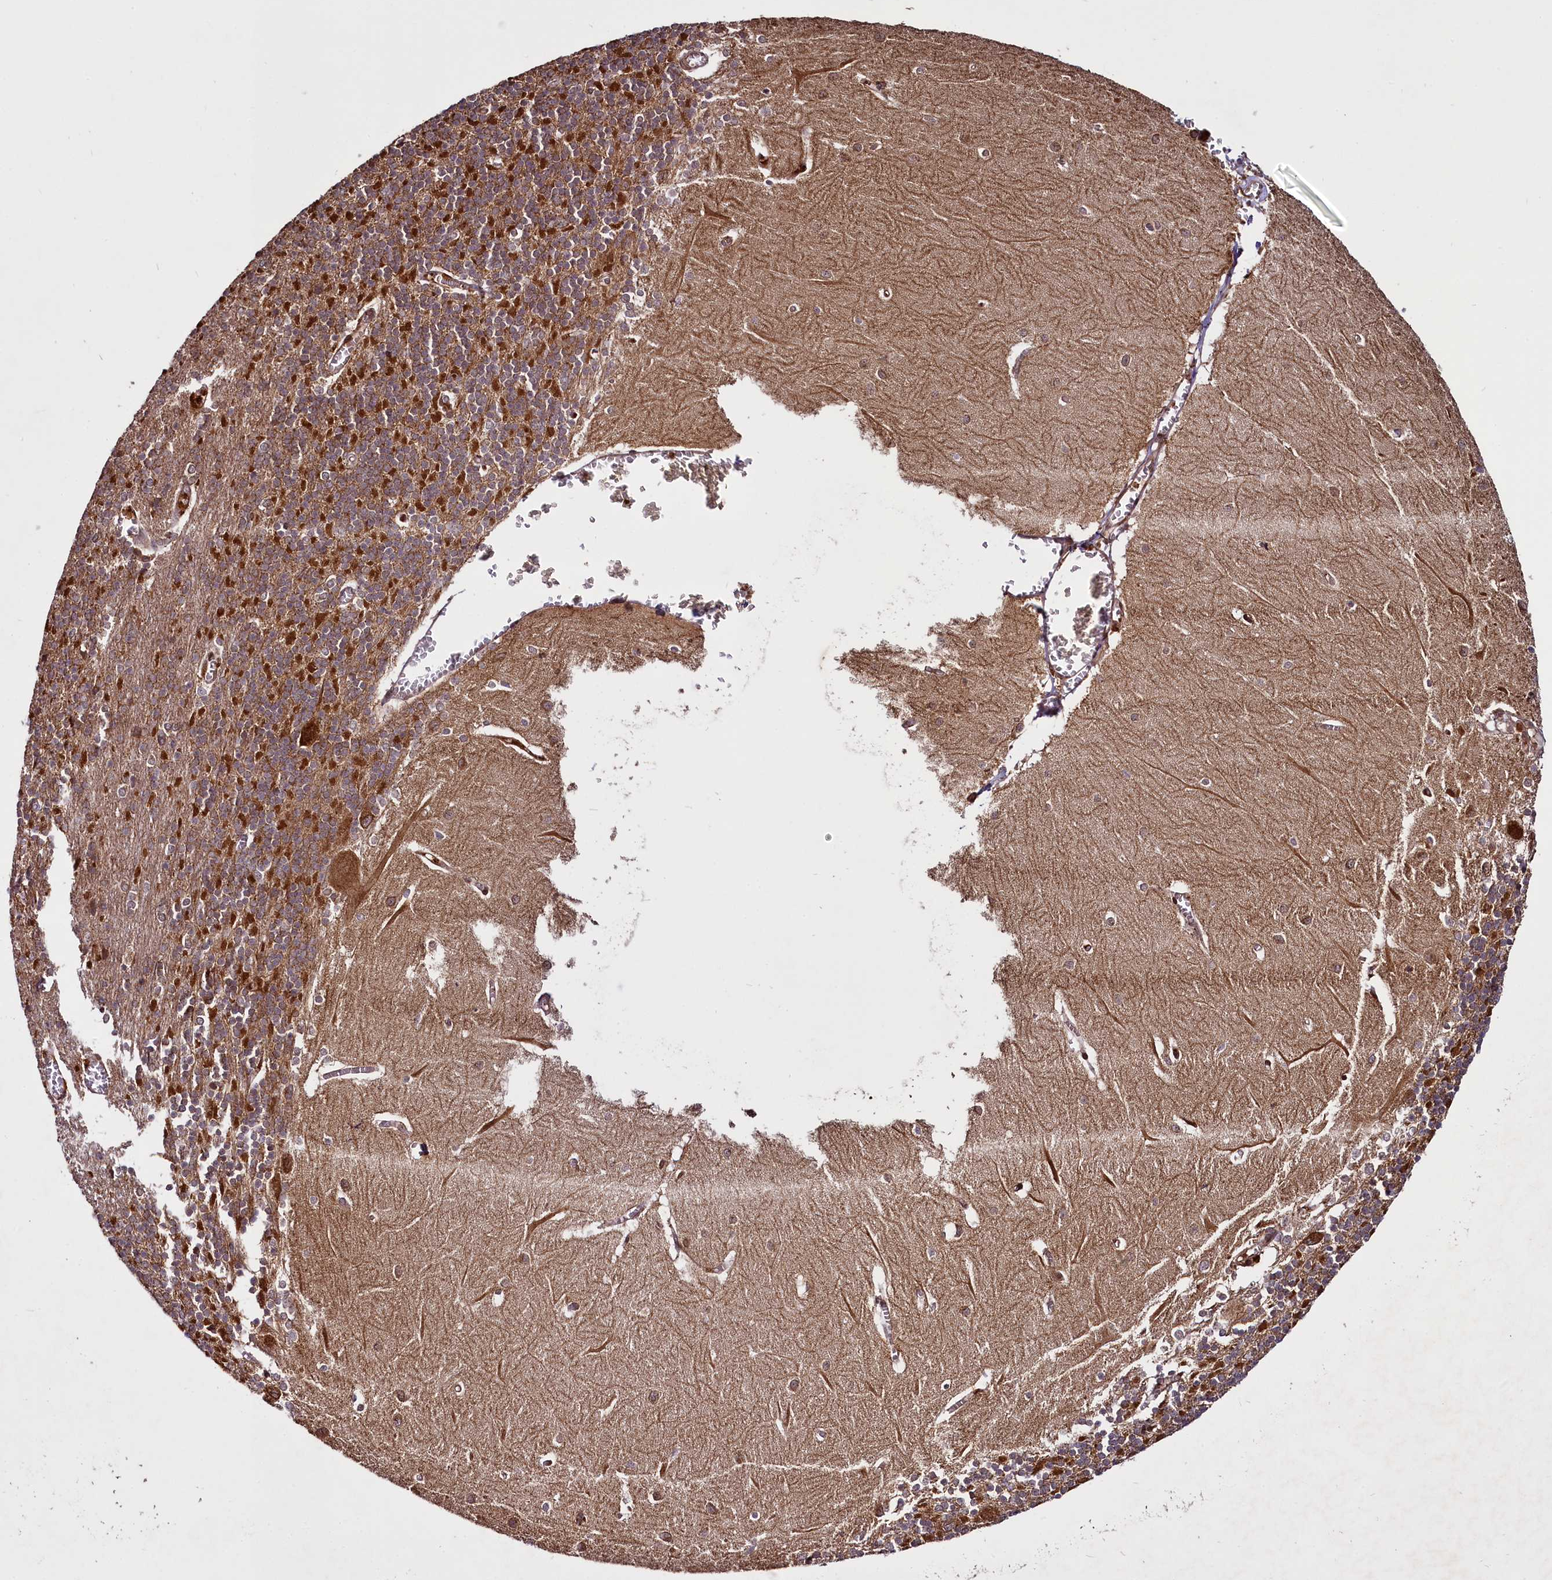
{"staining": {"intensity": "strong", "quantity": ">75%", "location": "cytoplasmic/membranous"}, "tissue": "cerebellum", "cell_type": "Cells in granular layer", "image_type": "normal", "snomed": [{"axis": "morphology", "description": "Normal tissue, NOS"}, {"axis": "topography", "description": "Cerebellum"}], "caption": "A histopathology image of human cerebellum stained for a protein reveals strong cytoplasmic/membranous brown staining in cells in granular layer.", "gene": "DCP1B", "patient": {"sex": "male", "age": 37}}